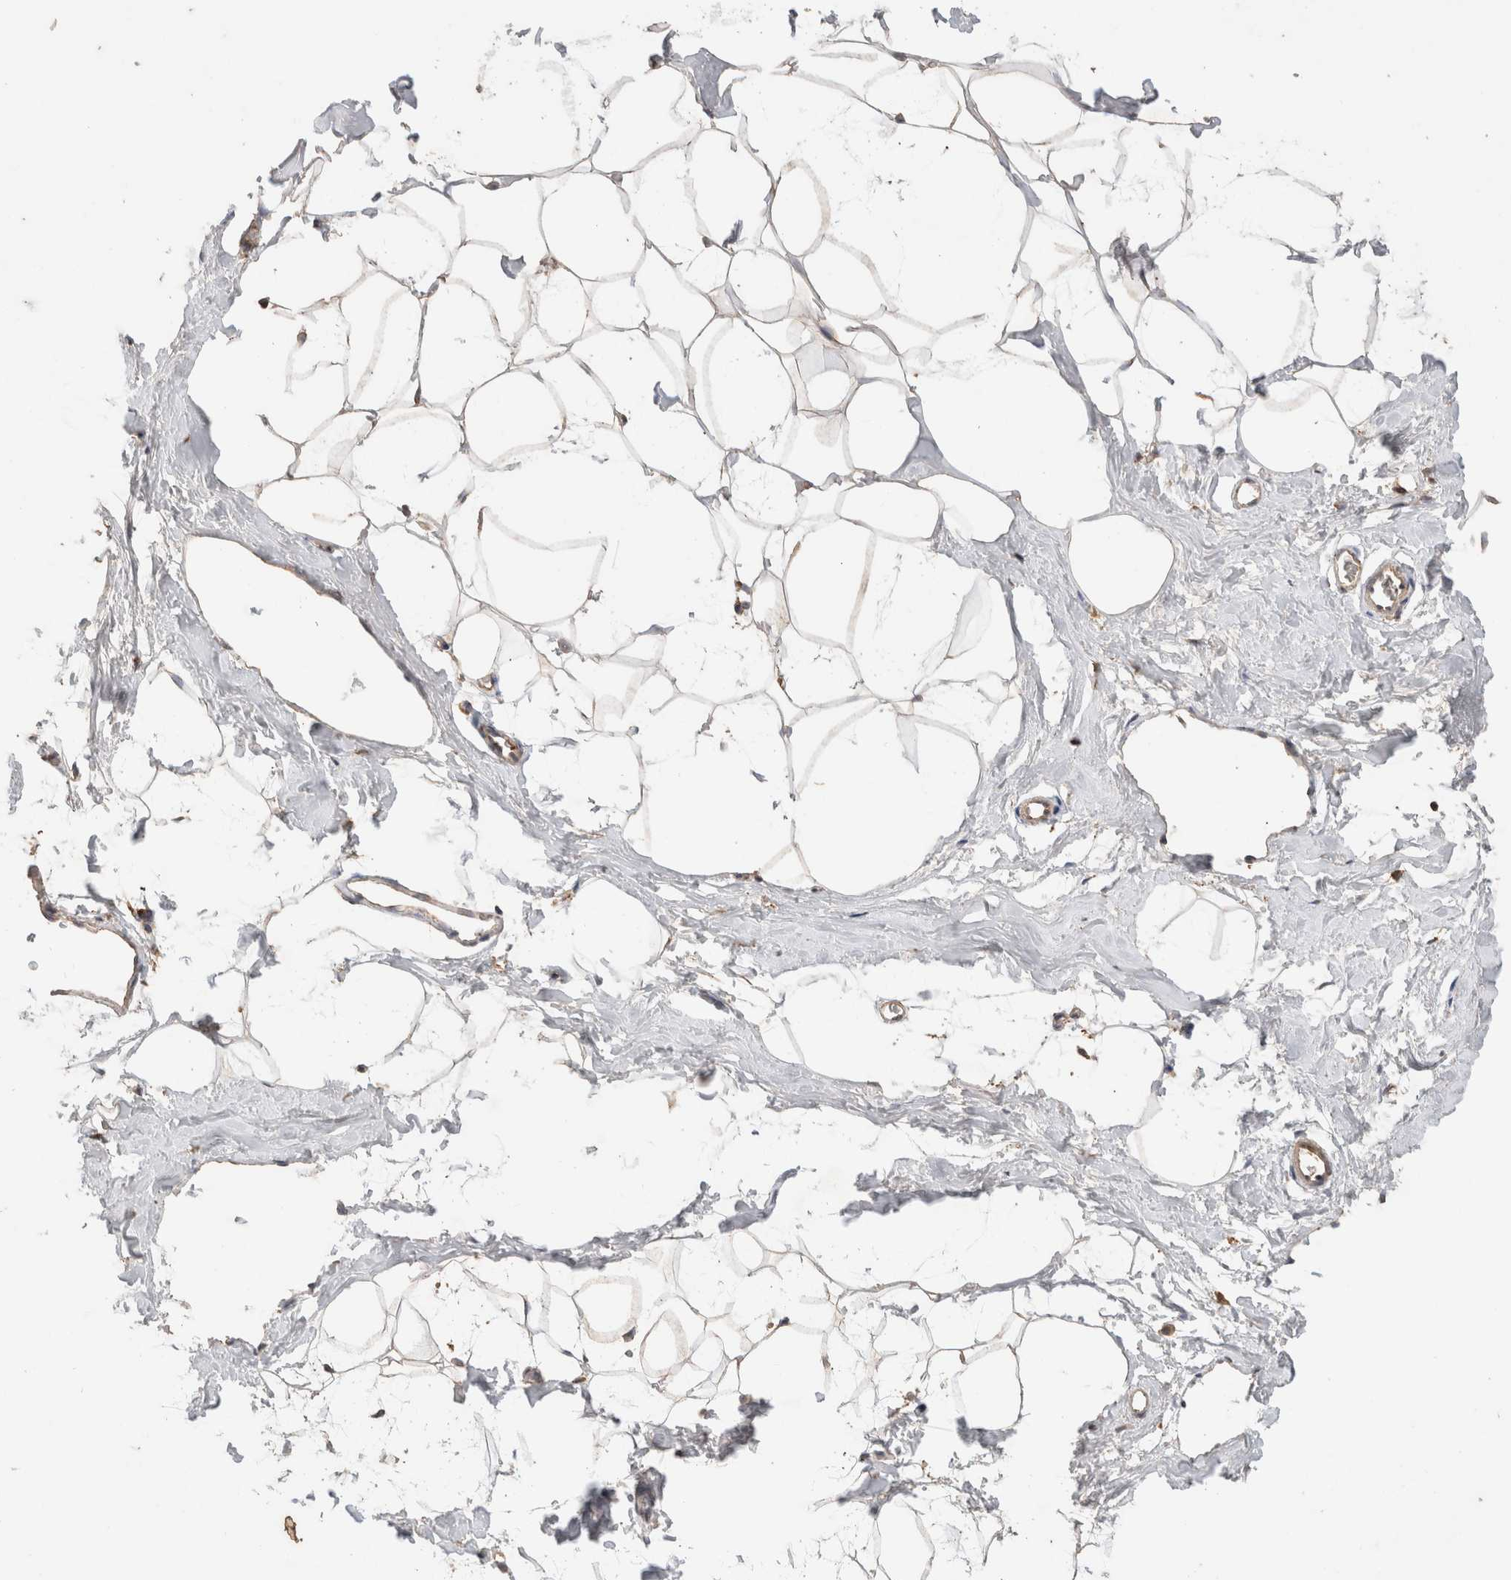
{"staining": {"intensity": "moderate", "quantity": "25%-75%", "location": "cytoplasmic/membranous"}, "tissue": "adipose tissue", "cell_type": "Adipocytes", "image_type": "normal", "snomed": [{"axis": "morphology", "description": "Normal tissue, NOS"}, {"axis": "morphology", "description": "Fibrosis, NOS"}, {"axis": "topography", "description": "Breast"}, {"axis": "topography", "description": "Adipose tissue"}], "caption": "Normal adipose tissue shows moderate cytoplasmic/membranous expression in approximately 25%-75% of adipocytes.", "gene": "SNX31", "patient": {"sex": "female", "age": 39}}